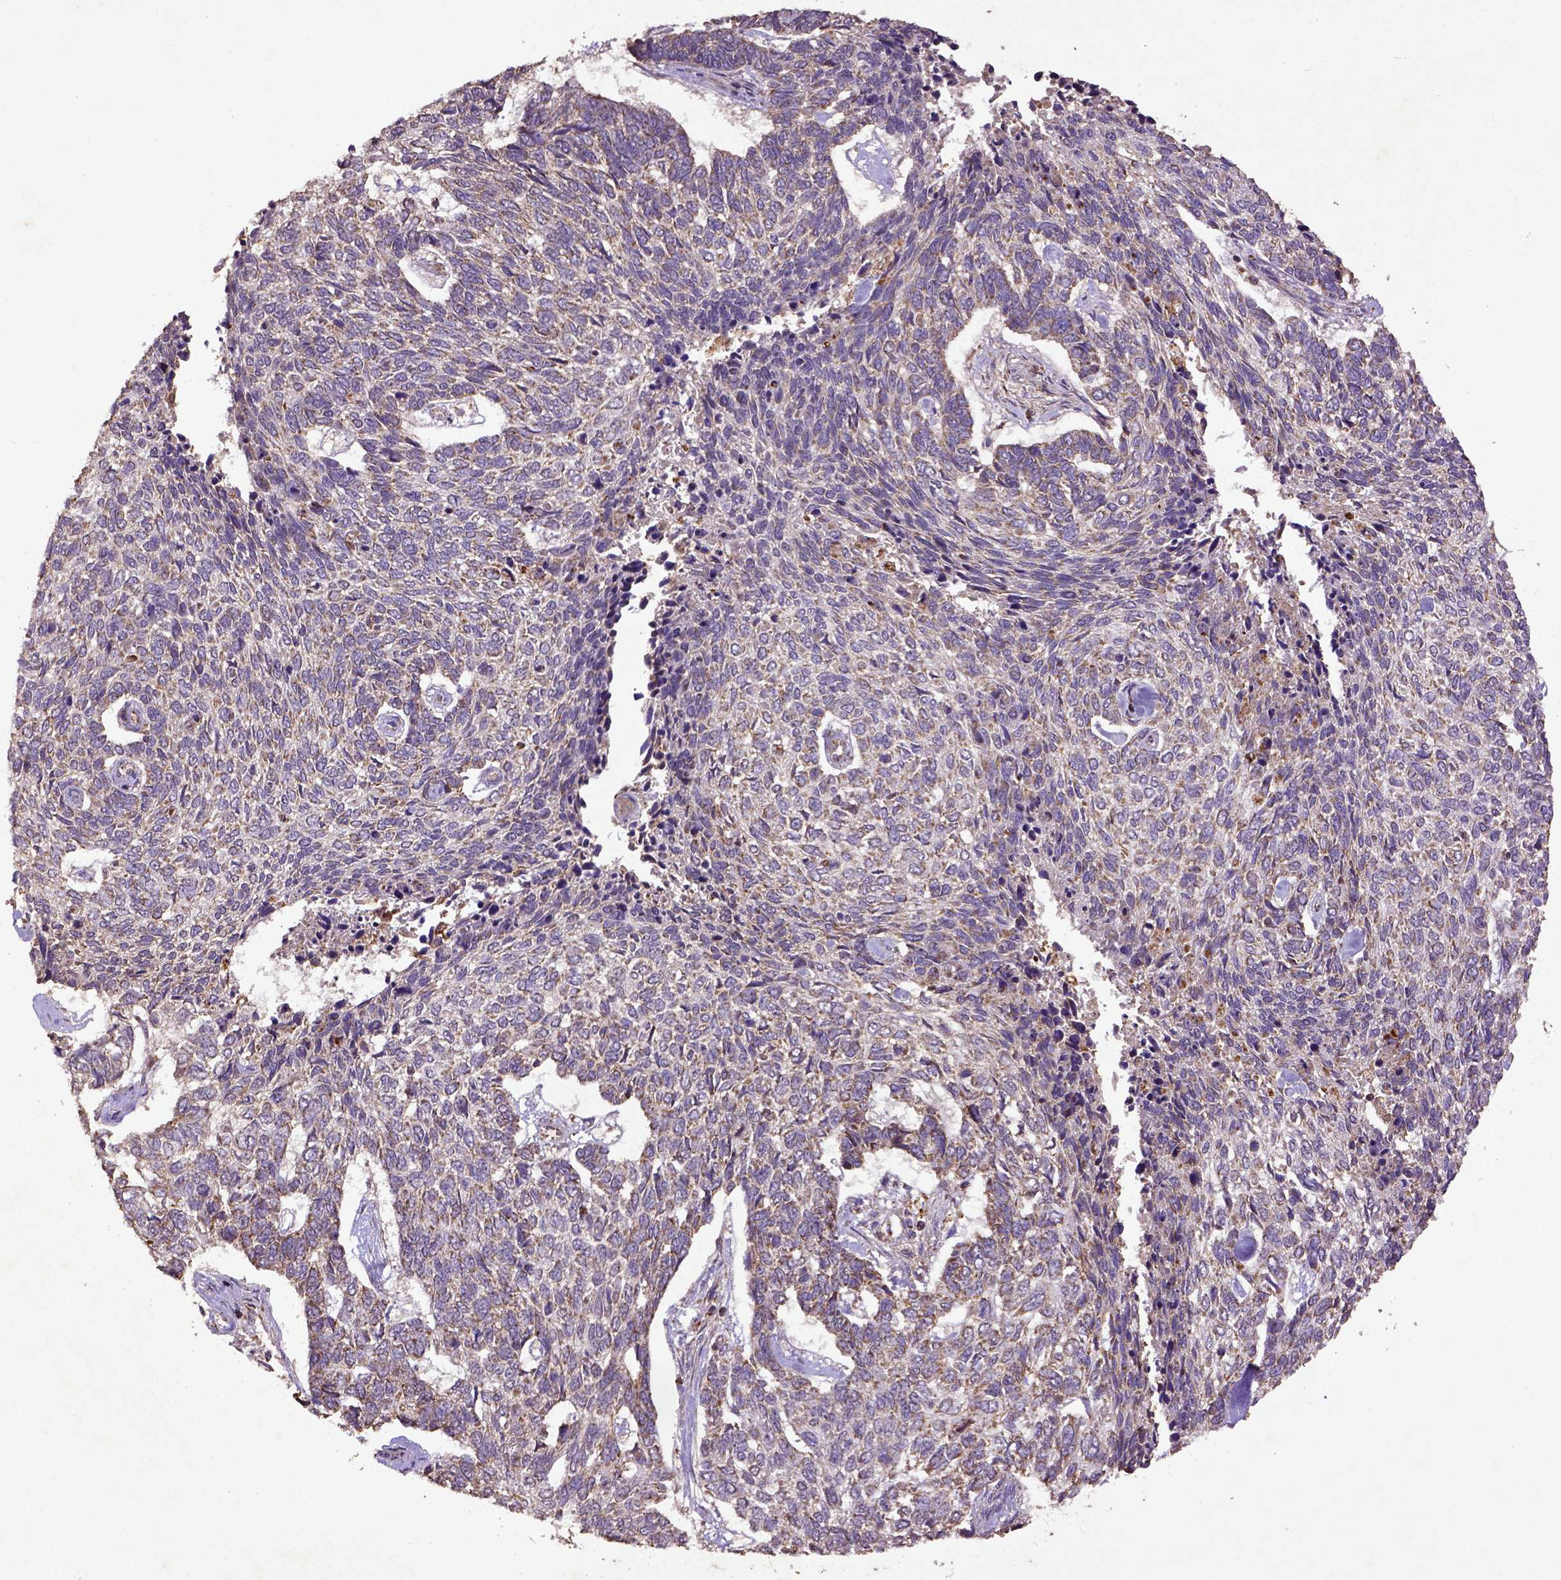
{"staining": {"intensity": "moderate", "quantity": "25%-75%", "location": "cytoplasmic/membranous"}, "tissue": "skin cancer", "cell_type": "Tumor cells", "image_type": "cancer", "snomed": [{"axis": "morphology", "description": "Basal cell carcinoma"}, {"axis": "topography", "description": "Skin"}], "caption": "Basal cell carcinoma (skin) stained for a protein demonstrates moderate cytoplasmic/membranous positivity in tumor cells.", "gene": "MT-CO1", "patient": {"sex": "female", "age": 65}}